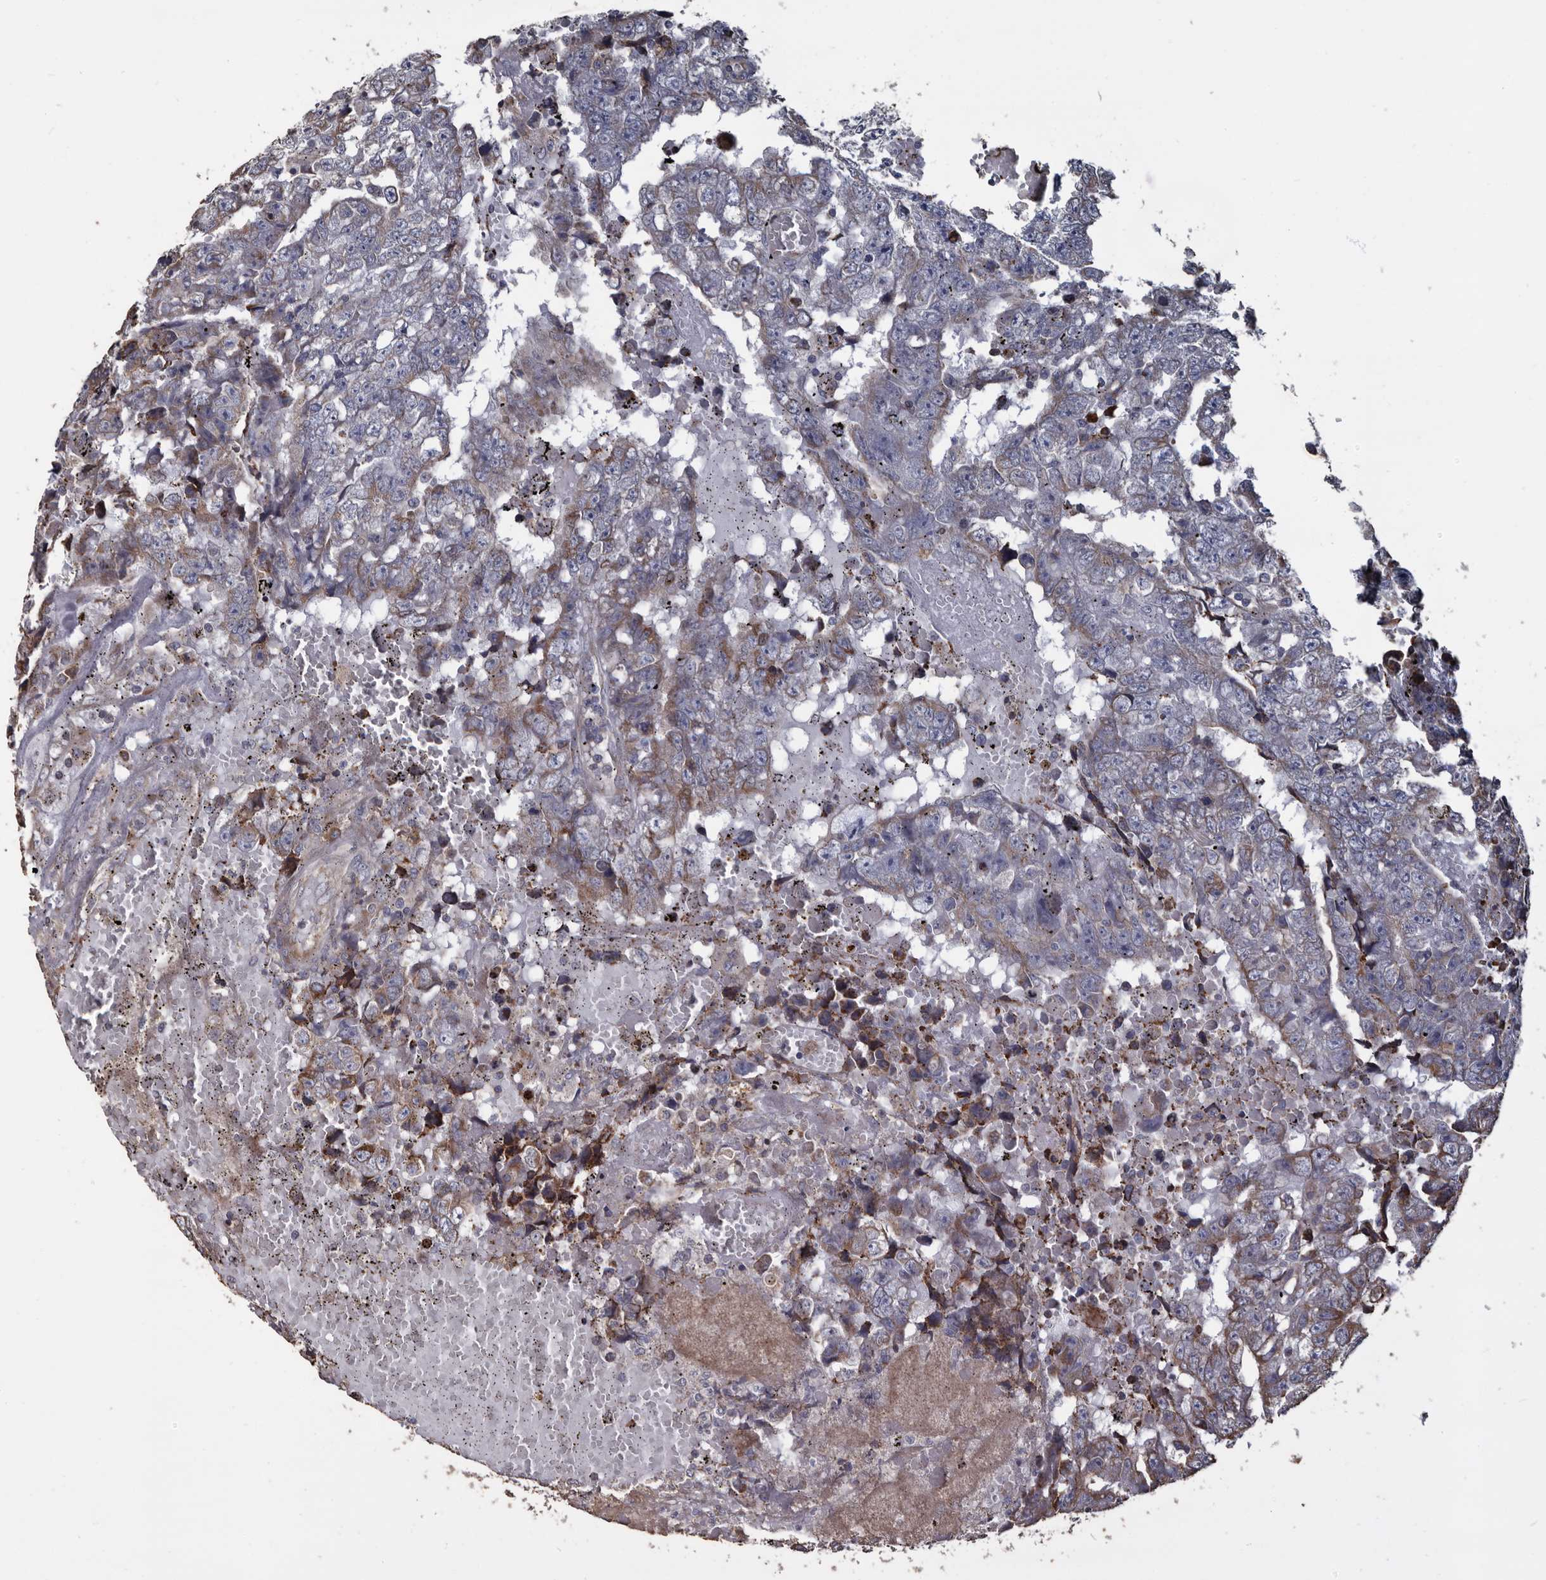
{"staining": {"intensity": "moderate", "quantity": "<25%", "location": "cytoplasmic/membranous"}, "tissue": "testis cancer", "cell_type": "Tumor cells", "image_type": "cancer", "snomed": [{"axis": "morphology", "description": "Carcinoma, Embryonal, NOS"}, {"axis": "topography", "description": "Testis"}], "caption": "Immunohistochemistry (IHC) of testis cancer reveals low levels of moderate cytoplasmic/membranous staining in about <25% of tumor cells. Using DAB (3,3'-diaminobenzidine) (brown) and hematoxylin (blue) stains, captured at high magnification using brightfield microscopy.", "gene": "OSGIN2", "patient": {"sex": "male", "age": 25}}